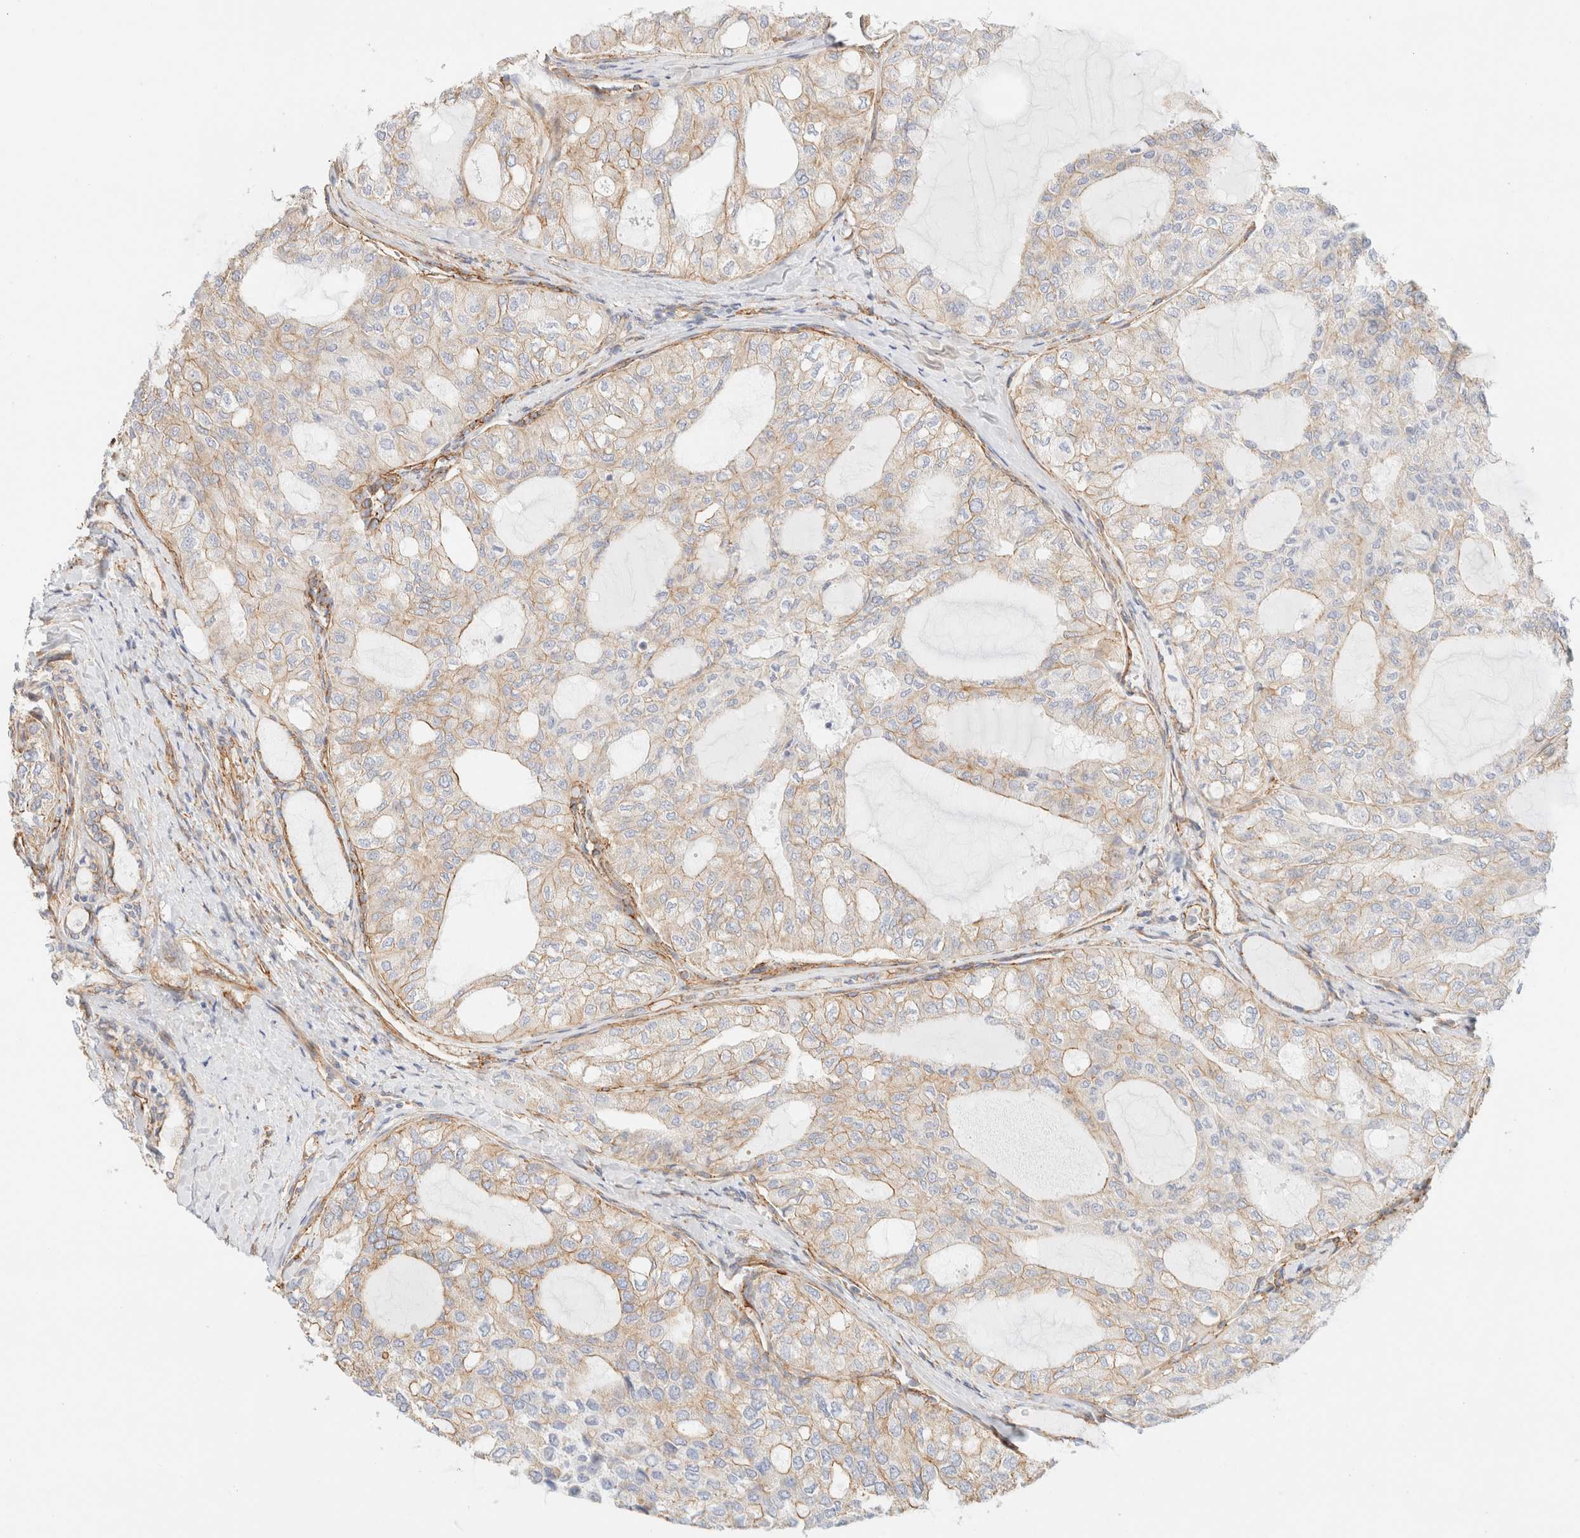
{"staining": {"intensity": "weak", "quantity": "25%-75%", "location": "cytoplasmic/membranous"}, "tissue": "thyroid cancer", "cell_type": "Tumor cells", "image_type": "cancer", "snomed": [{"axis": "morphology", "description": "Follicular adenoma carcinoma, NOS"}, {"axis": "topography", "description": "Thyroid gland"}], "caption": "Human thyroid follicular adenoma carcinoma stained for a protein (brown) exhibits weak cytoplasmic/membranous positive expression in approximately 25%-75% of tumor cells.", "gene": "CYB5R4", "patient": {"sex": "male", "age": 75}}